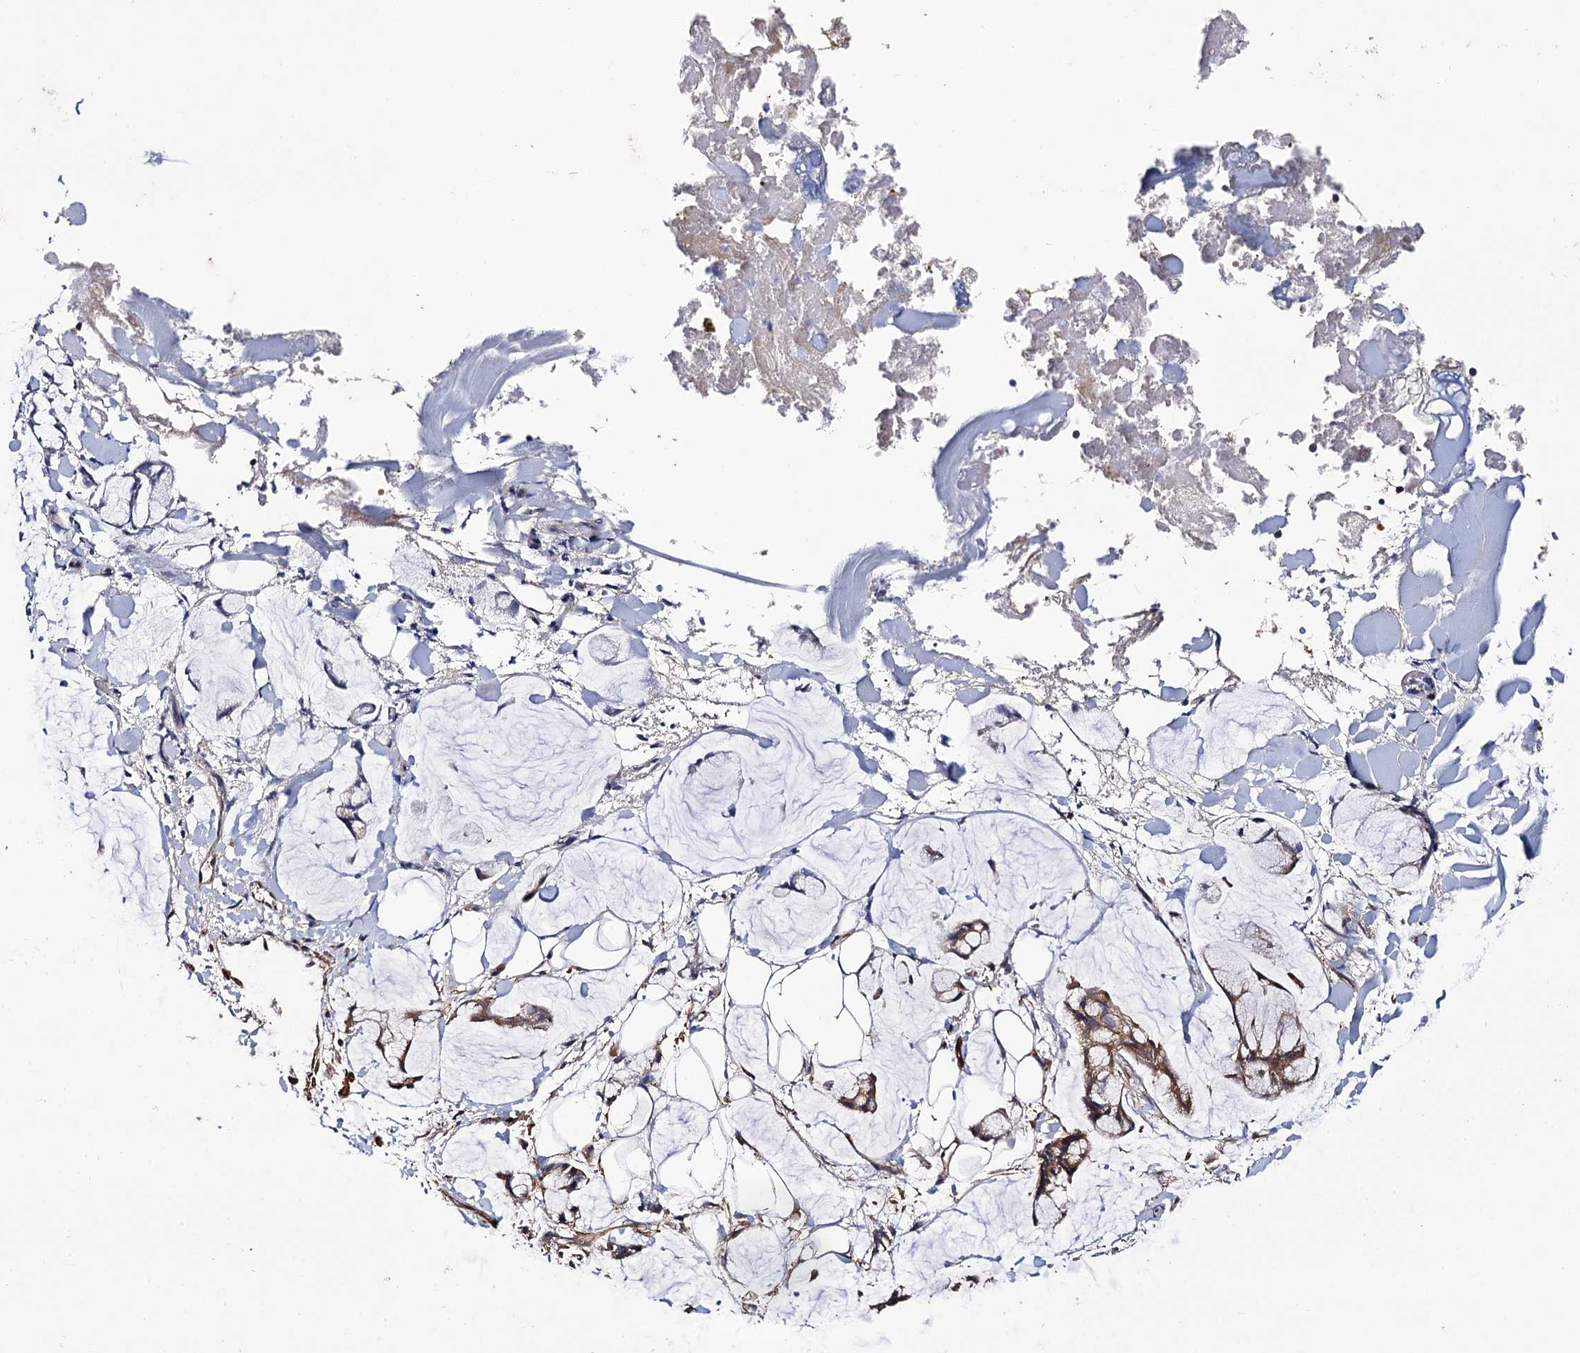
{"staining": {"intensity": "negative", "quantity": "none", "location": "none"}, "tissue": "adipose tissue", "cell_type": "Adipocytes", "image_type": "normal", "snomed": [{"axis": "morphology", "description": "Normal tissue, NOS"}, {"axis": "morphology", "description": "Adenocarcinoma, NOS"}, {"axis": "topography", "description": "Colon"}, {"axis": "topography", "description": "Peripheral nerve tissue"}], "caption": "High magnification brightfield microscopy of benign adipose tissue stained with DAB (3,3'-diaminobenzidine) (brown) and counterstained with hematoxylin (blue): adipocytes show no significant expression.", "gene": "BORA", "patient": {"sex": "male", "age": 14}}